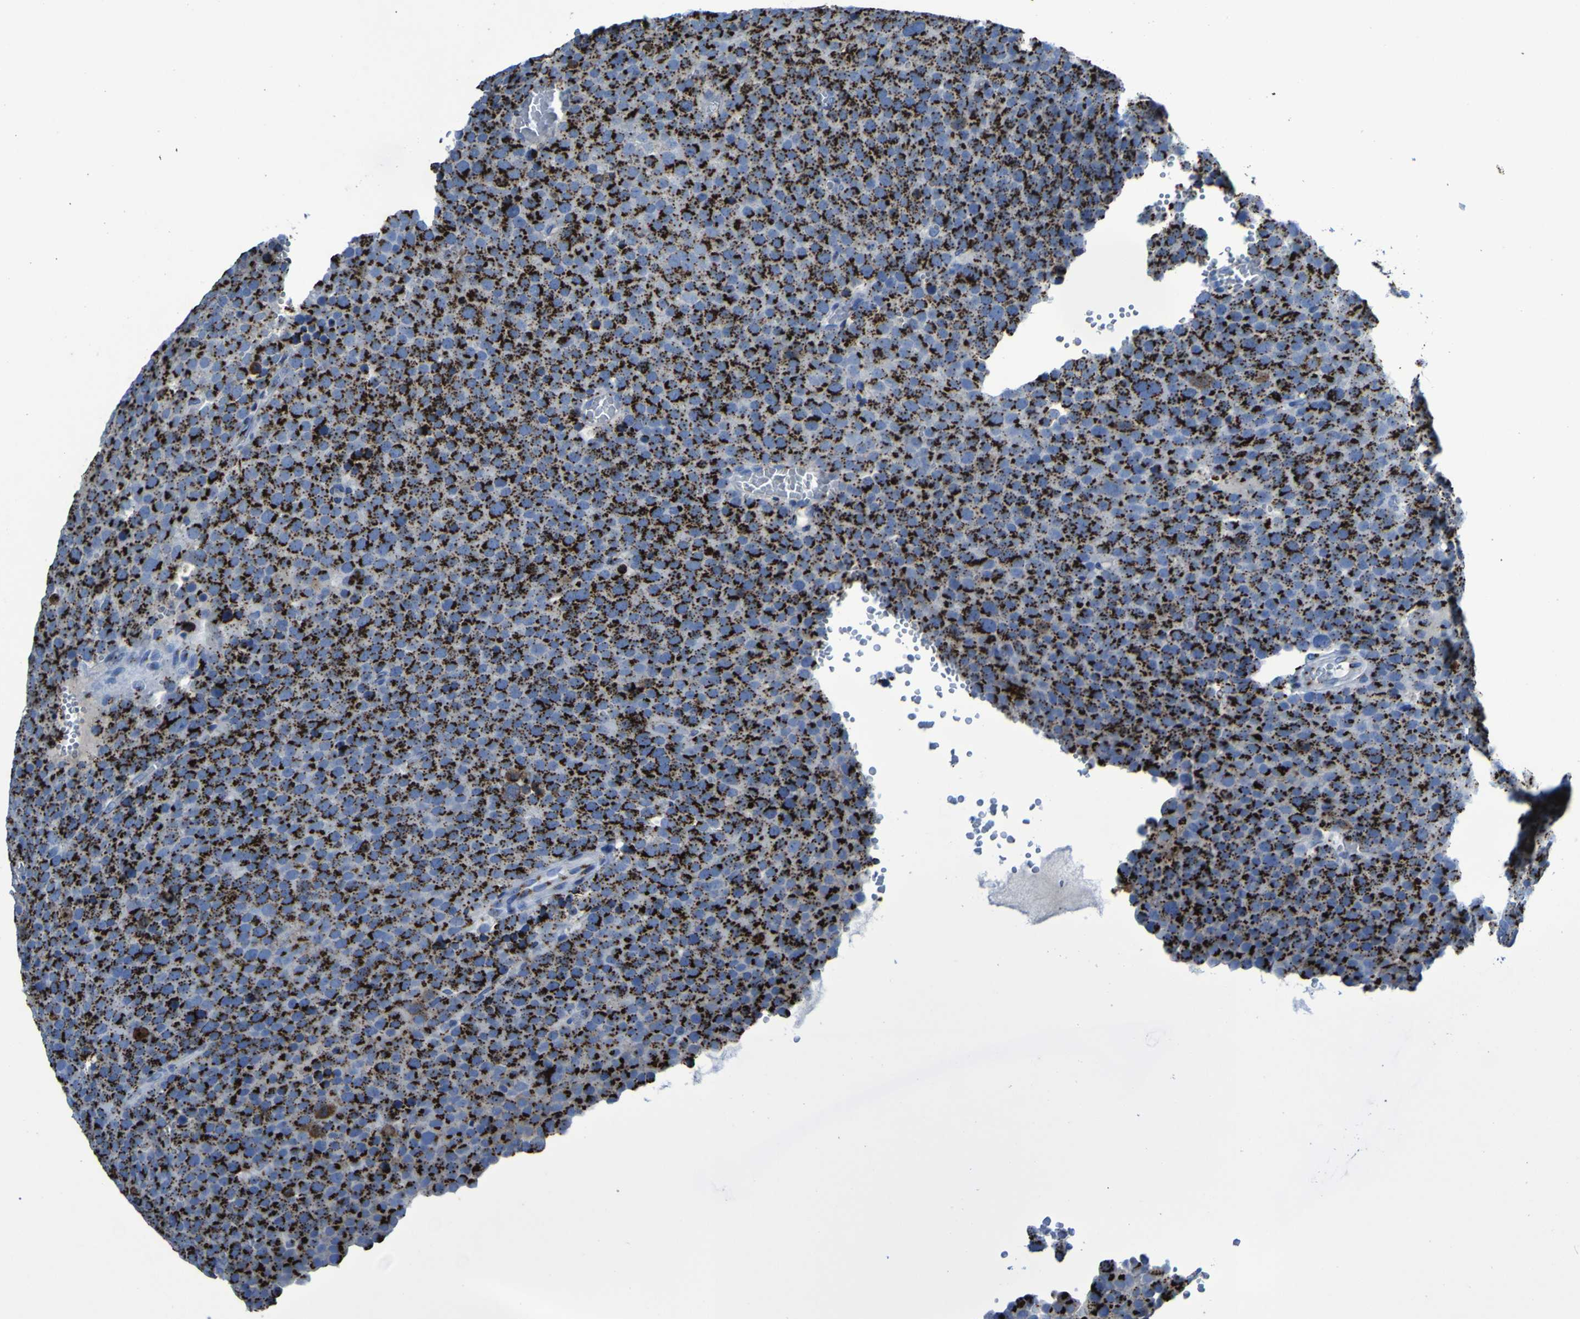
{"staining": {"intensity": "strong", "quantity": ">75%", "location": "cytoplasmic/membranous"}, "tissue": "testis cancer", "cell_type": "Tumor cells", "image_type": "cancer", "snomed": [{"axis": "morphology", "description": "Seminoma, NOS"}, {"axis": "topography", "description": "Testis"}], "caption": "The photomicrograph displays staining of testis seminoma, revealing strong cytoplasmic/membranous protein staining (brown color) within tumor cells.", "gene": "GOLM1", "patient": {"sex": "male", "age": 71}}